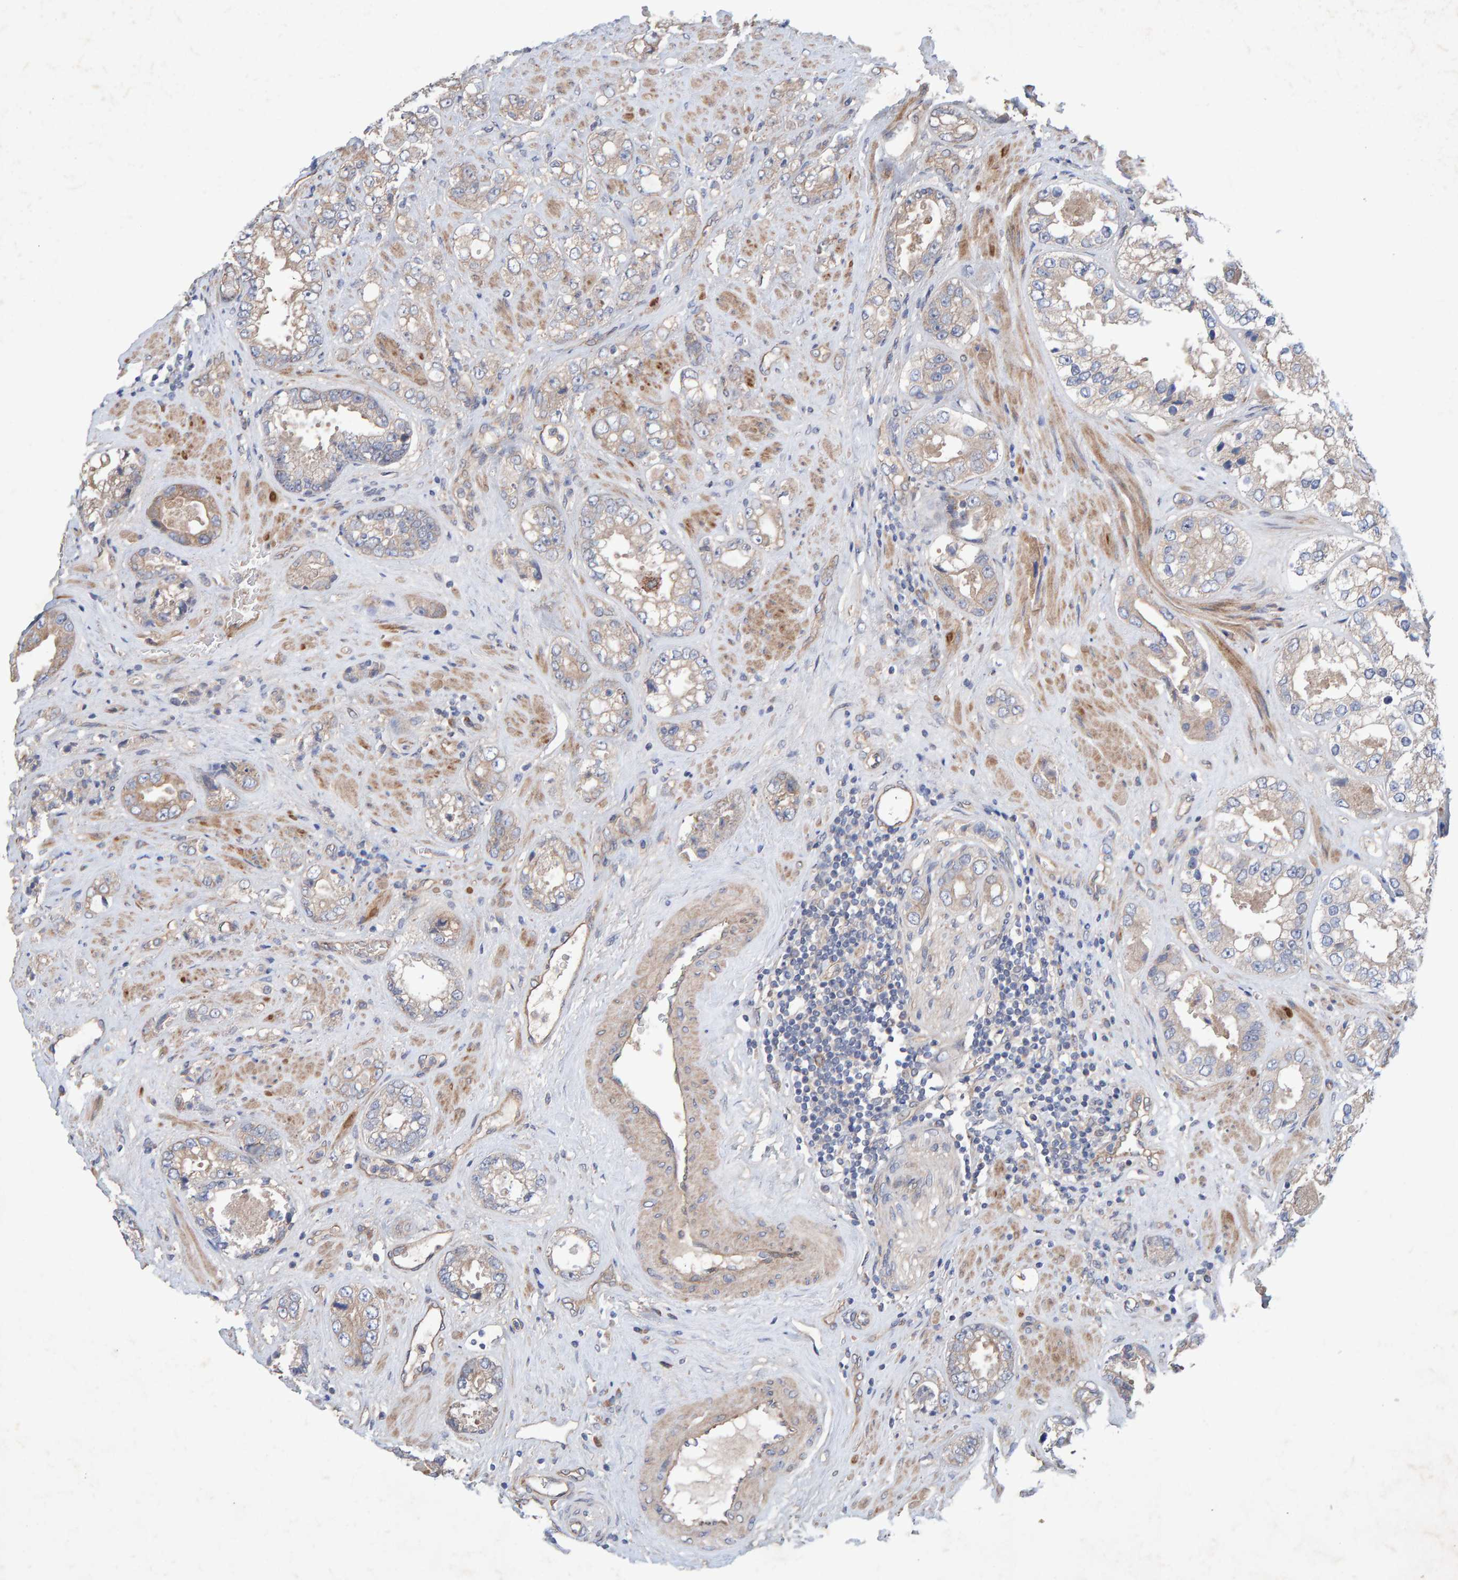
{"staining": {"intensity": "negative", "quantity": "none", "location": "none"}, "tissue": "prostate cancer", "cell_type": "Tumor cells", "image_type": "cancer", "snomed": [{"axis": "morphology", "description": "Adenocarcinoma, High grade"}, {"axis": "topography", "description": "Prostate"}], "caption": "Immunohistochemistry of human high-grade adenocarcinoma (prostate) displays no staining in tumor cells.", "gene": "LRSAM1", "patient": {"sex": "male", "age": 61}}